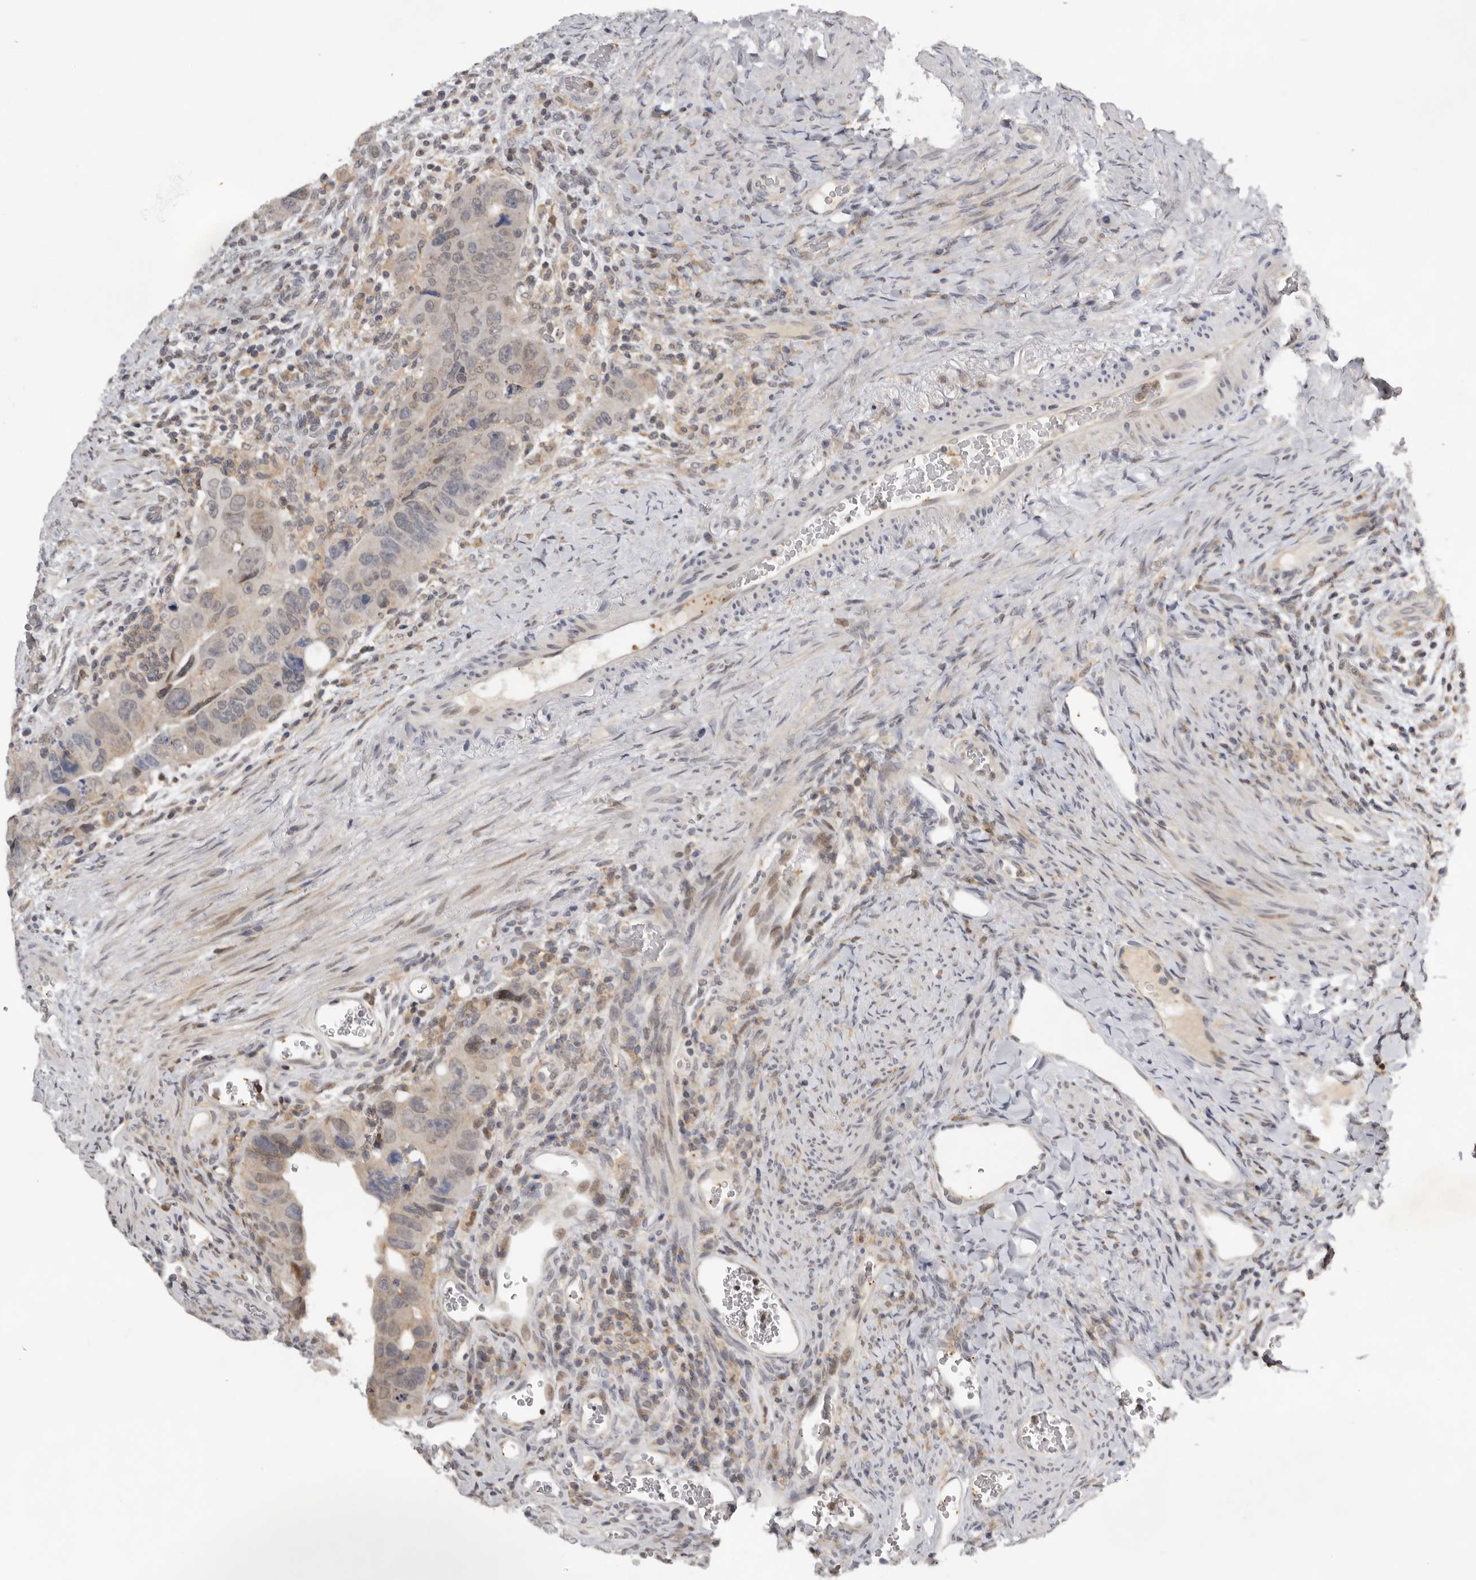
{"staining": {"intensity": "negative", "quantity": "none", "location": "none"}, "tissue": "colorectal cancer", "cell_type": "Tumor cells", "image_type": "cancer", "snomed": [{"axis": "morphology", "description": "Adenocarcinoma, NOS"}, {"axis": "topography", "description": "Rectum"}], "caption": "A histopathology image of adenocarcinoma (colorectal) stained for a protein displays no brown staining in tumor cells.", "gene": "KIF2B", "patient": {"sex": "male", "age": 59}}